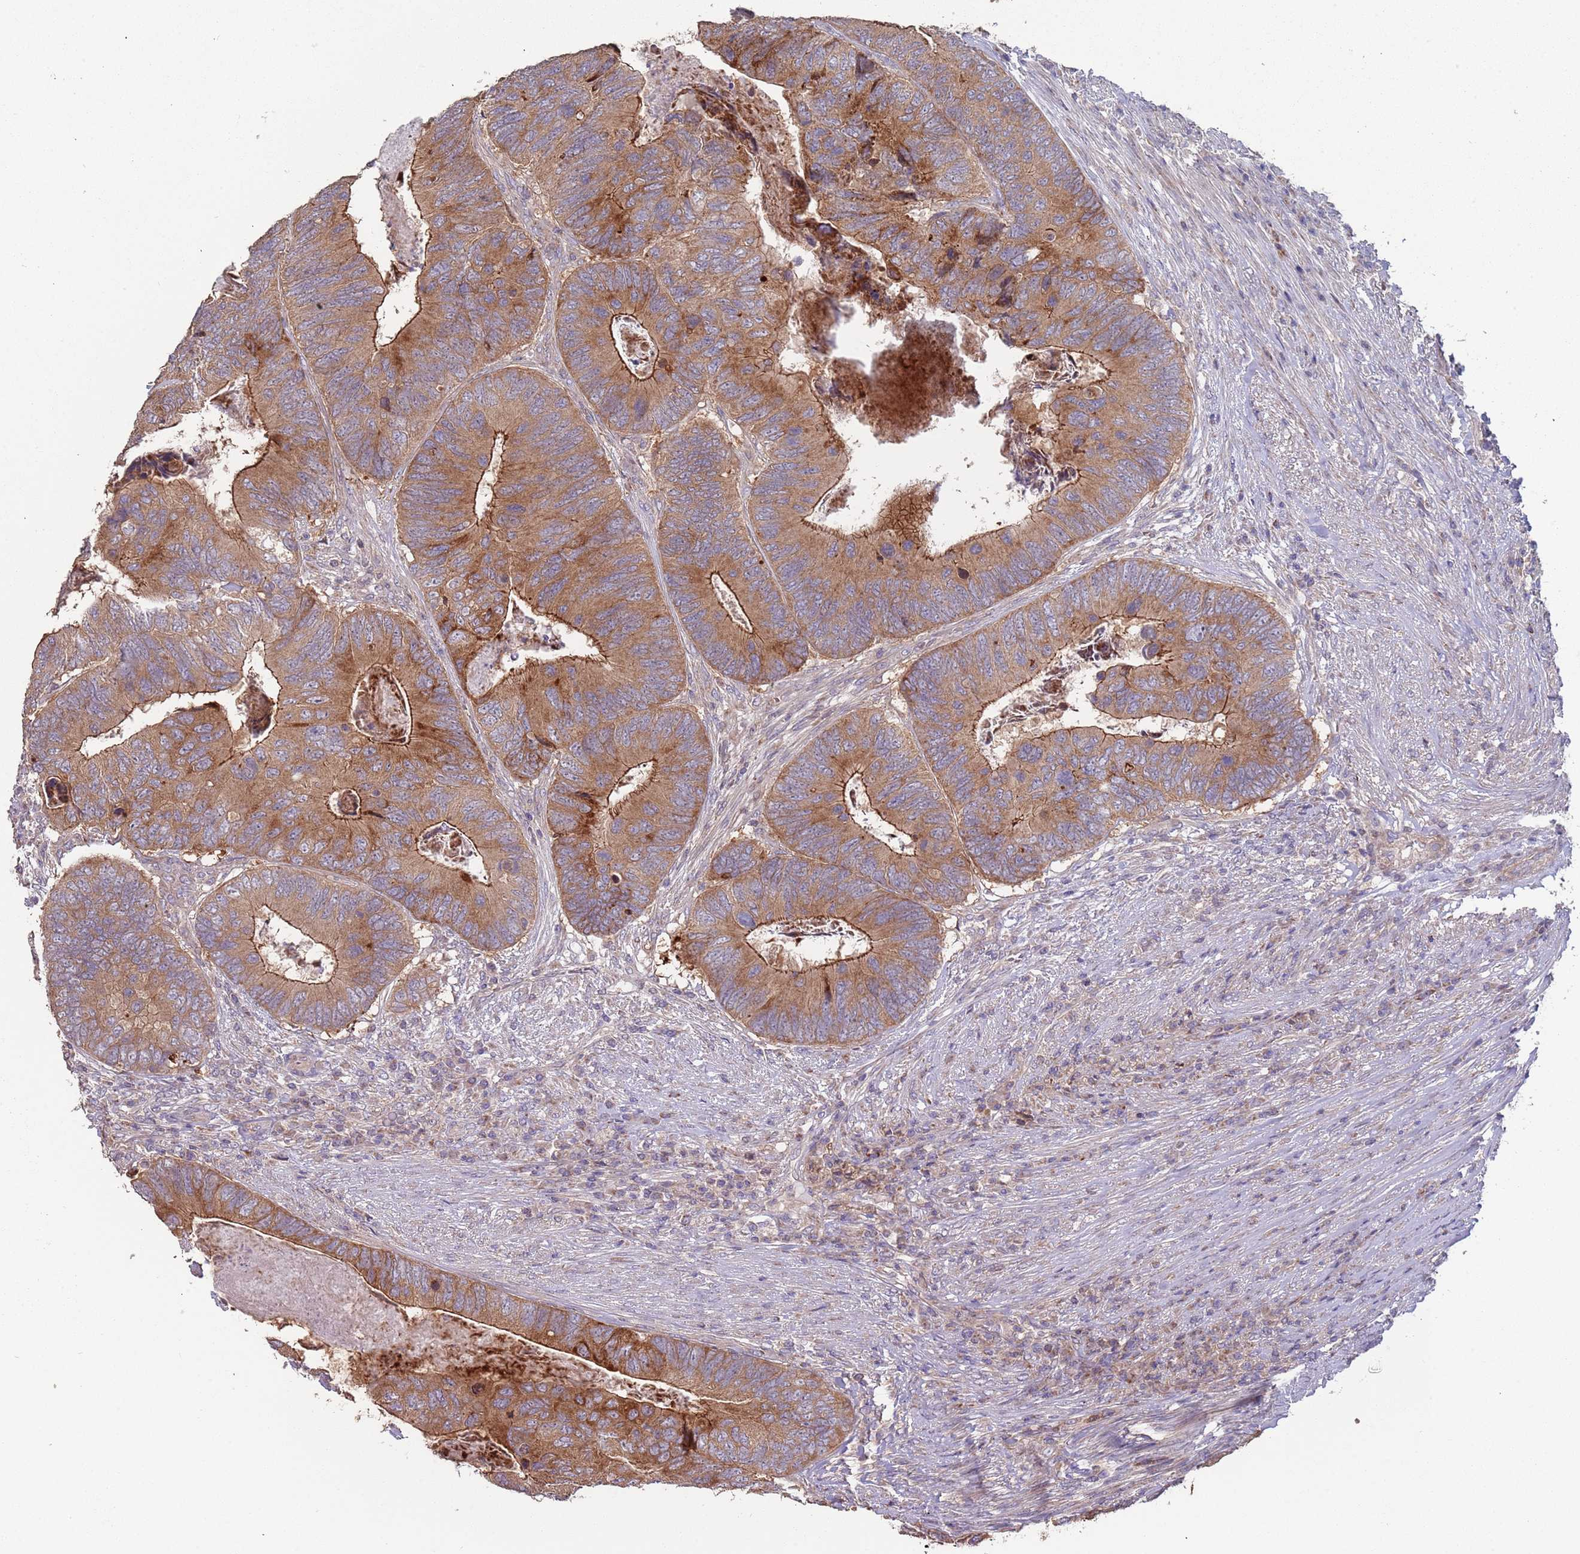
{"staining": {"intensity": "moderate", "quantity": ">75%", "location": "cytoplasmic/membranous"}, "tissue": "colorectal cancer", "cell_type": "Tumor cells", "image_type": "cancer", "snomed": [{"axis": "morphology", "description": "Adenocarcinoma, NOS"}, {"axis": "topography", "description": "Colon"}], "caption": "Immunohistochemistry photomicrograph of neoplastic tissue: colorectal cancer (adenocarcinoma) stained using immunohistochemistry (IHC) shows medium levels of moderate protein expression localized specifically in the cytoplasmic/membranous of tumor cells, appearing as a cytoplasmic/membranous brown color.", "gene": "ABCC10", "patient": {"sex": "female", "age": 67}}